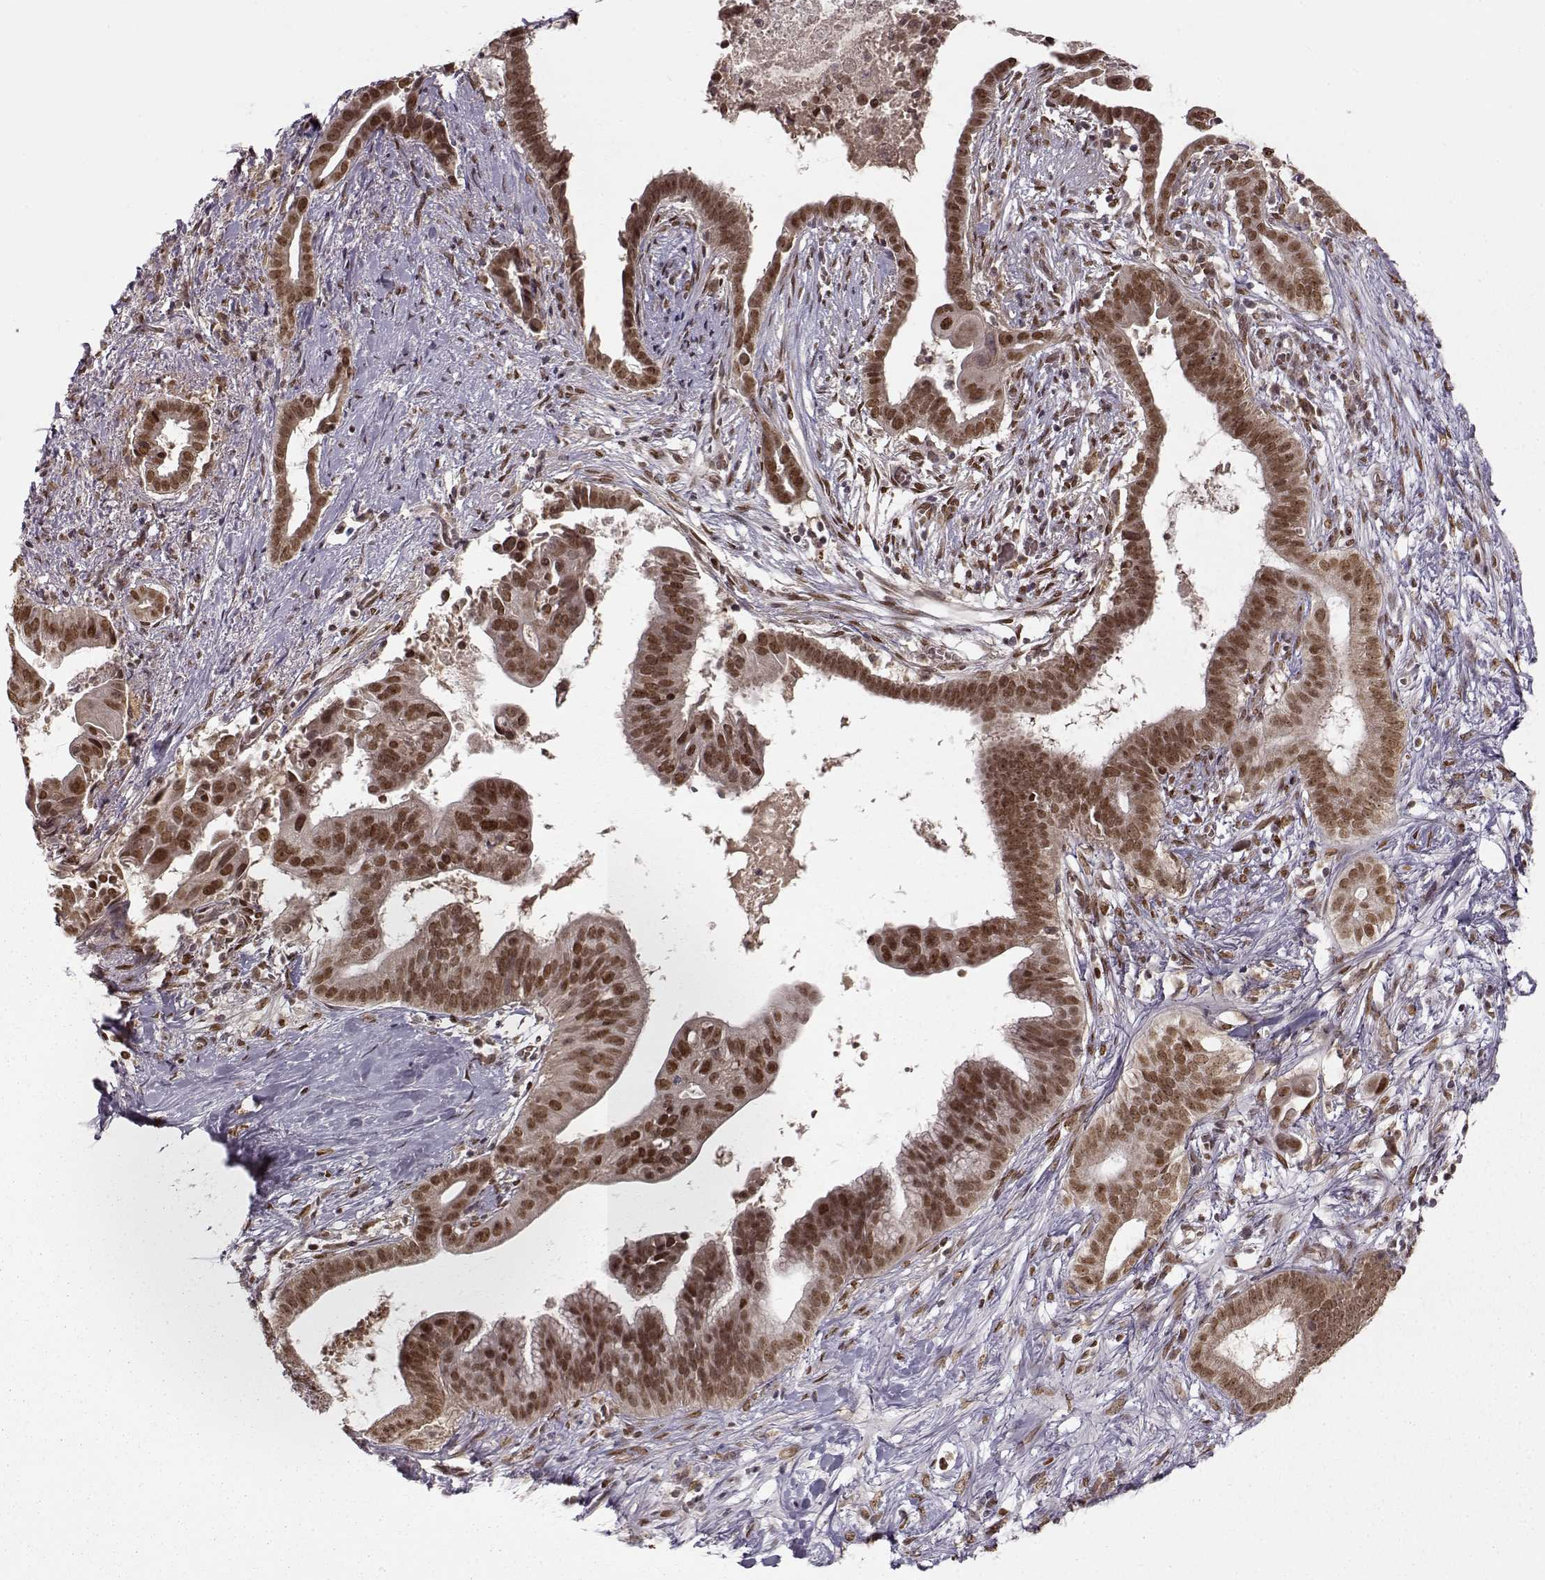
{"staining": {"intensity": "moderate", "quantity": ">75%", "location": "nuclear"}, "tissue": "pancreatic cancer", "cell_type": "Tumor cells", "image_type": "cancer", "snomed": [{"axis": "morphology", "description": "Adenocarcinoma, NOS"}, {"axis": "topography", "description": "Pancreas"}], "caption": "IHC of human pancreatic adenocarcinoma shows medium levels of moderate nuclear staining in approximately >75% of tumor cells. (DAB (3,3'-diaminobenzidine) IHC, brown staining for protein, blue staining for nuclei).", "gene": "RAI1", "patient": {"sex": "male", "age": 61}}